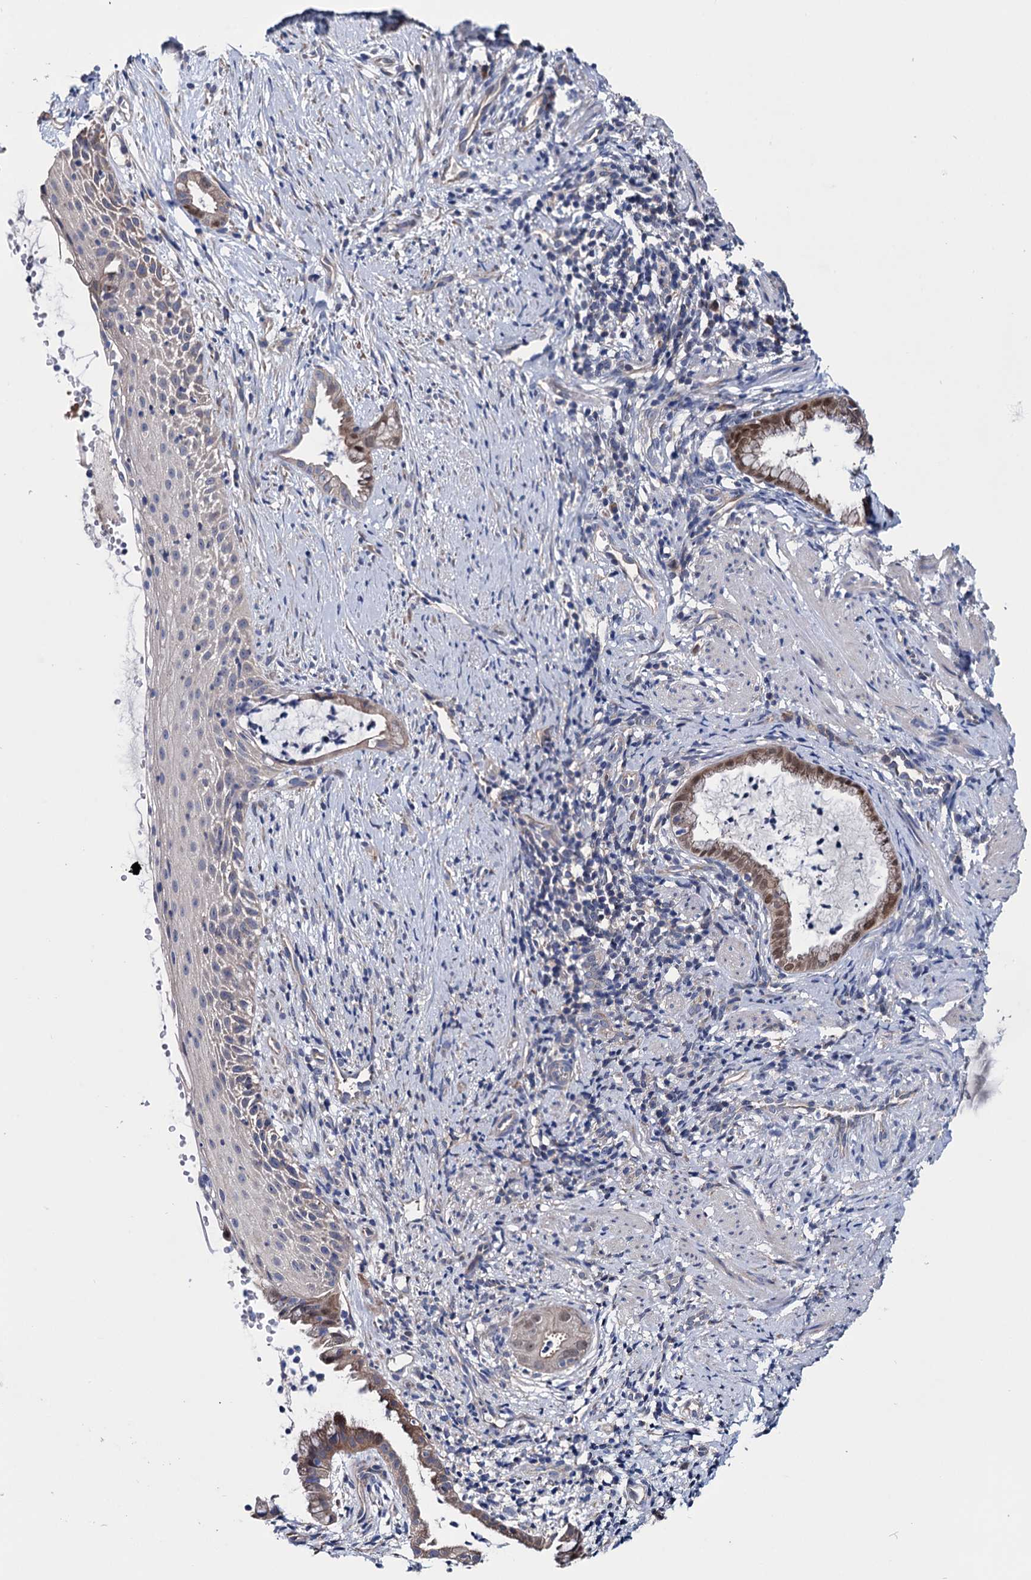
{"staining": {"intensity": "moderate", "quantity": "<25%", "location": "cytoplasmic/membranous,nuclear"}, "tissue": "cervix", "cell_type": "Glandular cells", "image_type": "normal", "snomed": [{"axis": "morphology", "description": "Normal tissue, NOS"}, {"axis": "topography", "description": "Cervix"}], "caption": "DAB immunohistochemical staining of unremarkable cervix displays moderate cytoplasmic/membranous,nuclear protein staining in approximately <25% of glandular cells.", "gene": "EYA4", "patient": {"sex": "female", "age": 36}}